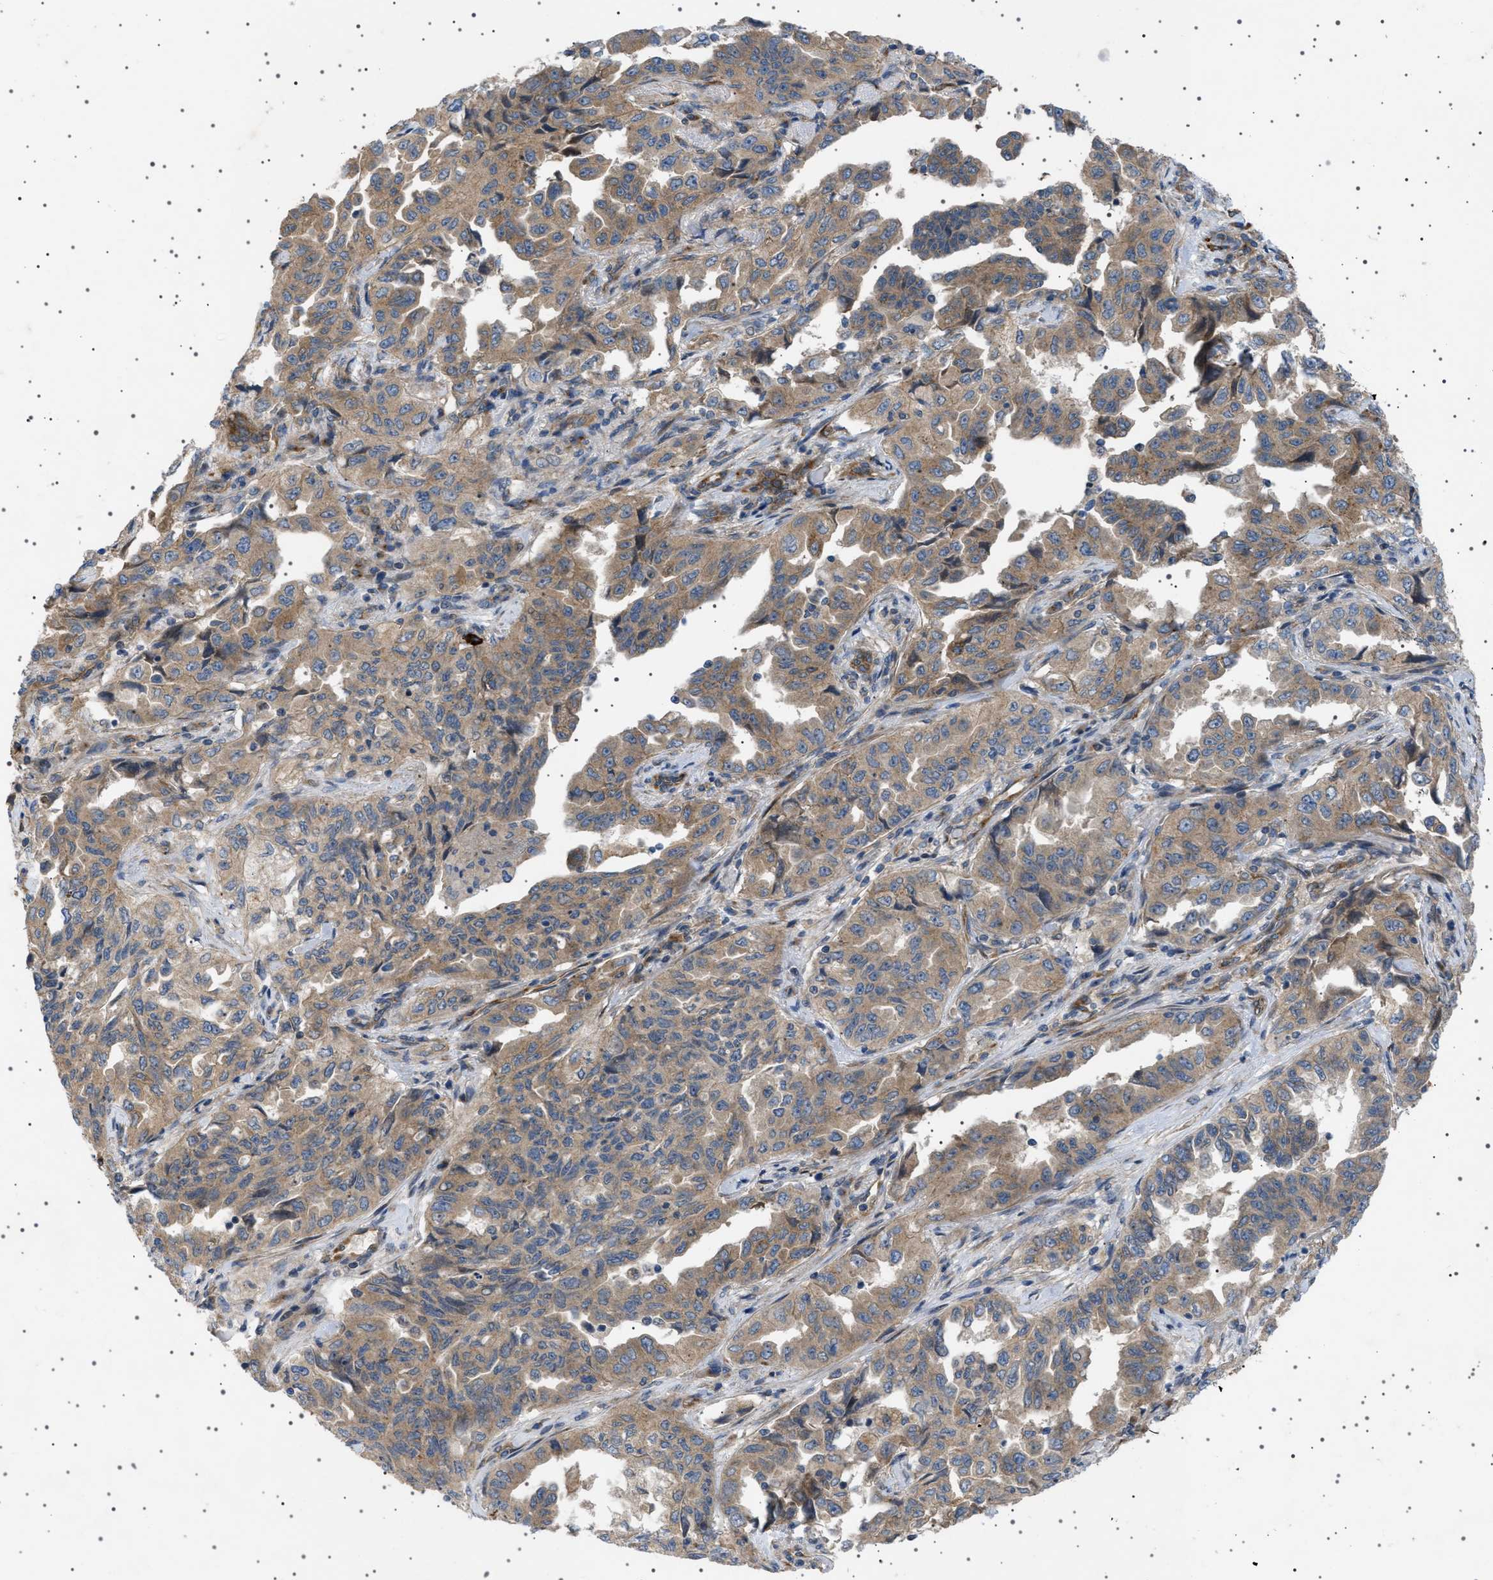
{"staining": {"intensity": "moderate", "quantity": ">75%", "location": "cytoplasmic/membranous"}, "tissue": "lung cancer", "cell_type": "Tumor cells", "image_type": "cancer", "snomed": [{"axis": "morphology", "description": "Adenocarcinoma, NOS"}, {"axis": "topography", "description": "Lung"}], "caption": "IHC image of neoplastic tissue: human adenocarcinoma (lung) stained using immunohistochemistry exhibits medium levels of moderate protein expression localized specifically in the cytoplasmic/membranous of tumor cells, appearing as a cytoplasmic/membranous brown color.", "gene": "CCDC186", "patient": {"sex": "female", "age": 51}}